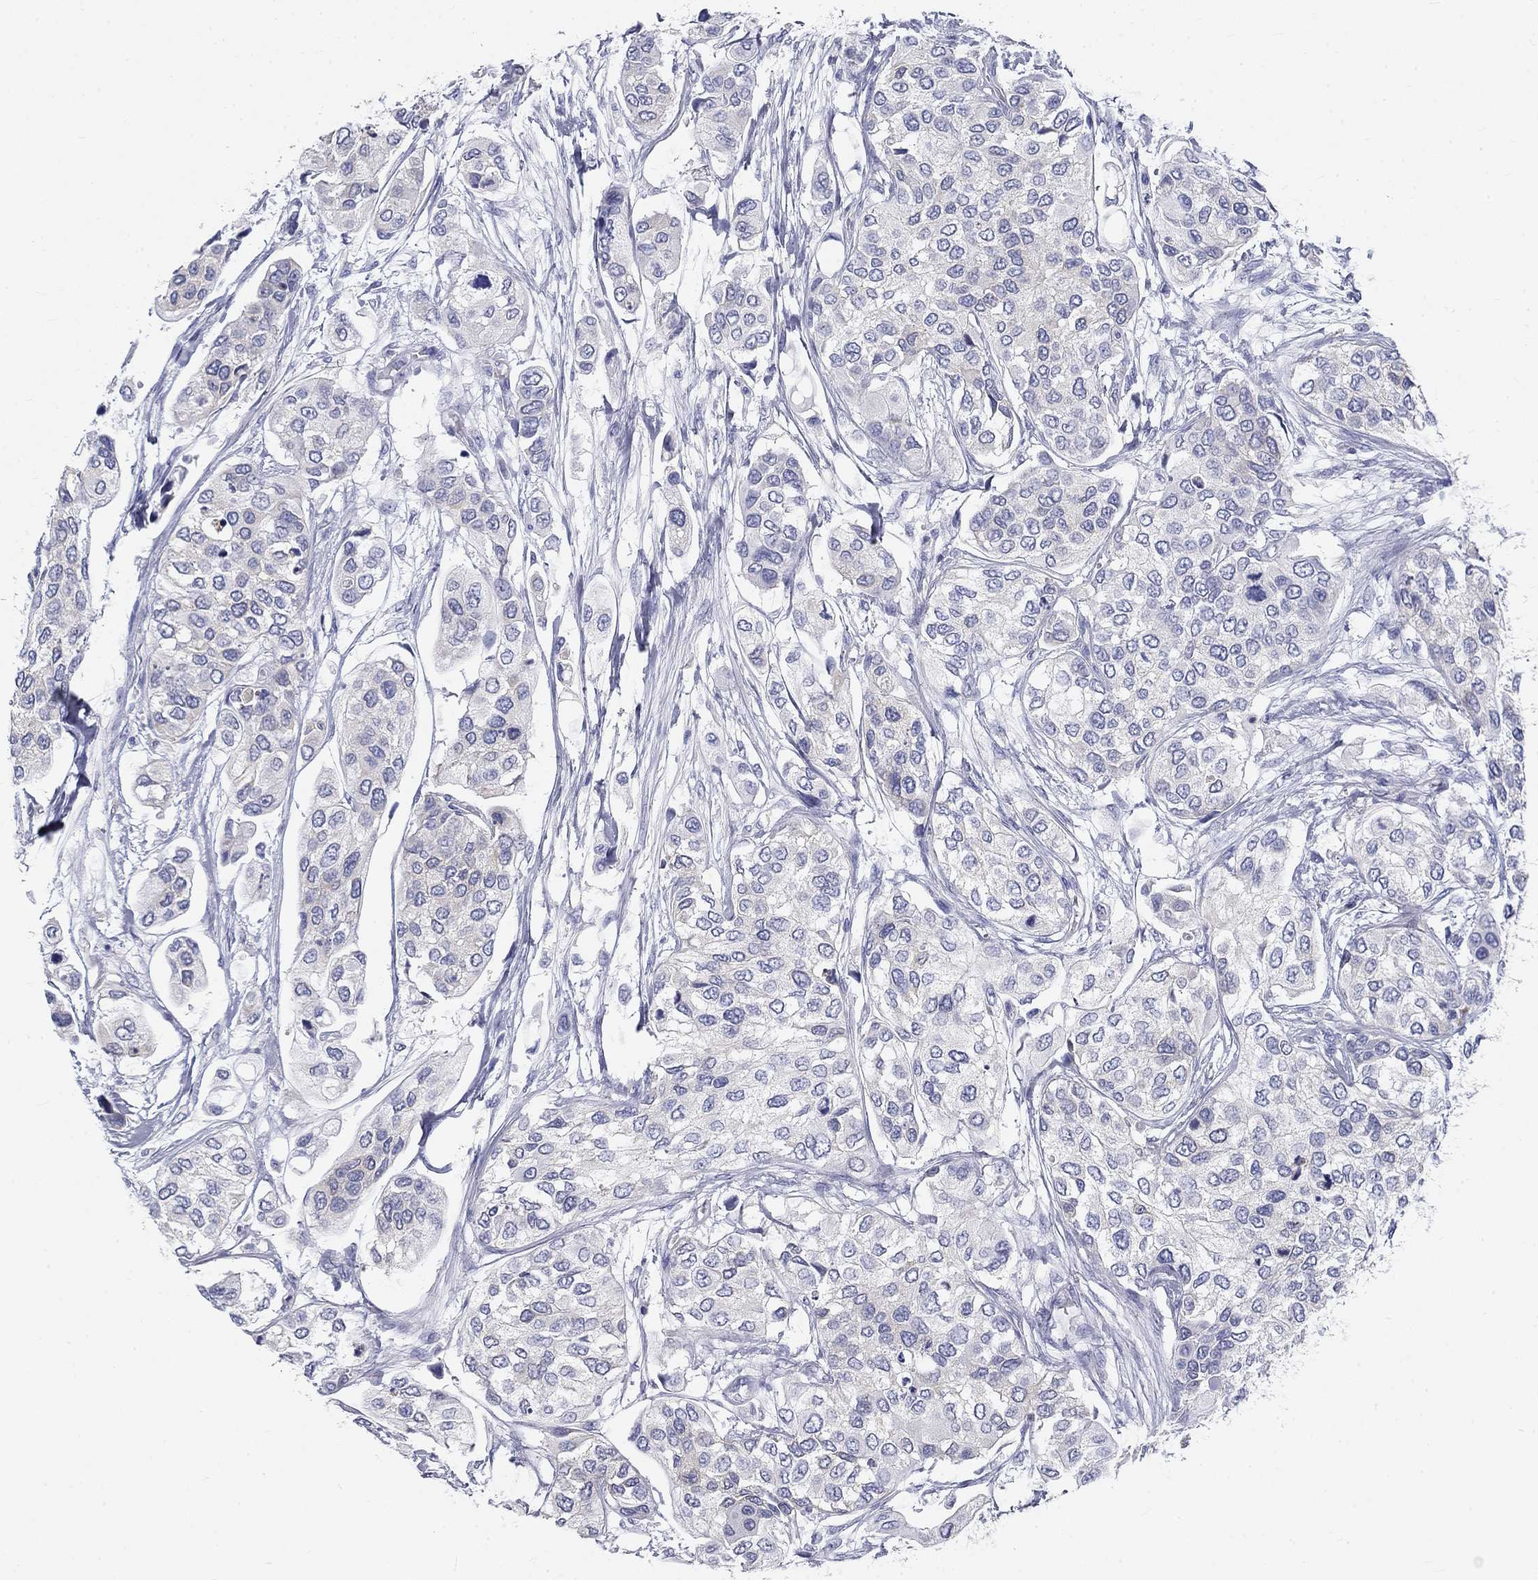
{"staining": {"intensity": "negative", "quantity": "none", "location": "none"}, "tissue": "urothelial cancer", "cell_type": "Tumor cells", "image_type": "cancer", "snomed": [{"axis": "morphology", "description": "Urothelial carcinoma, High grade"}, {"axis": "topography", "description": "Urinary bladder"}], "caption": "DAB (3,3'-diaminobenzidine) immunohistochemical staining of human high-grade urothelial carcinoma reveals no significant positivity in tumor cells.", "gene": "GALNTL5", "patient": {"sex": "male", "age": 77}}